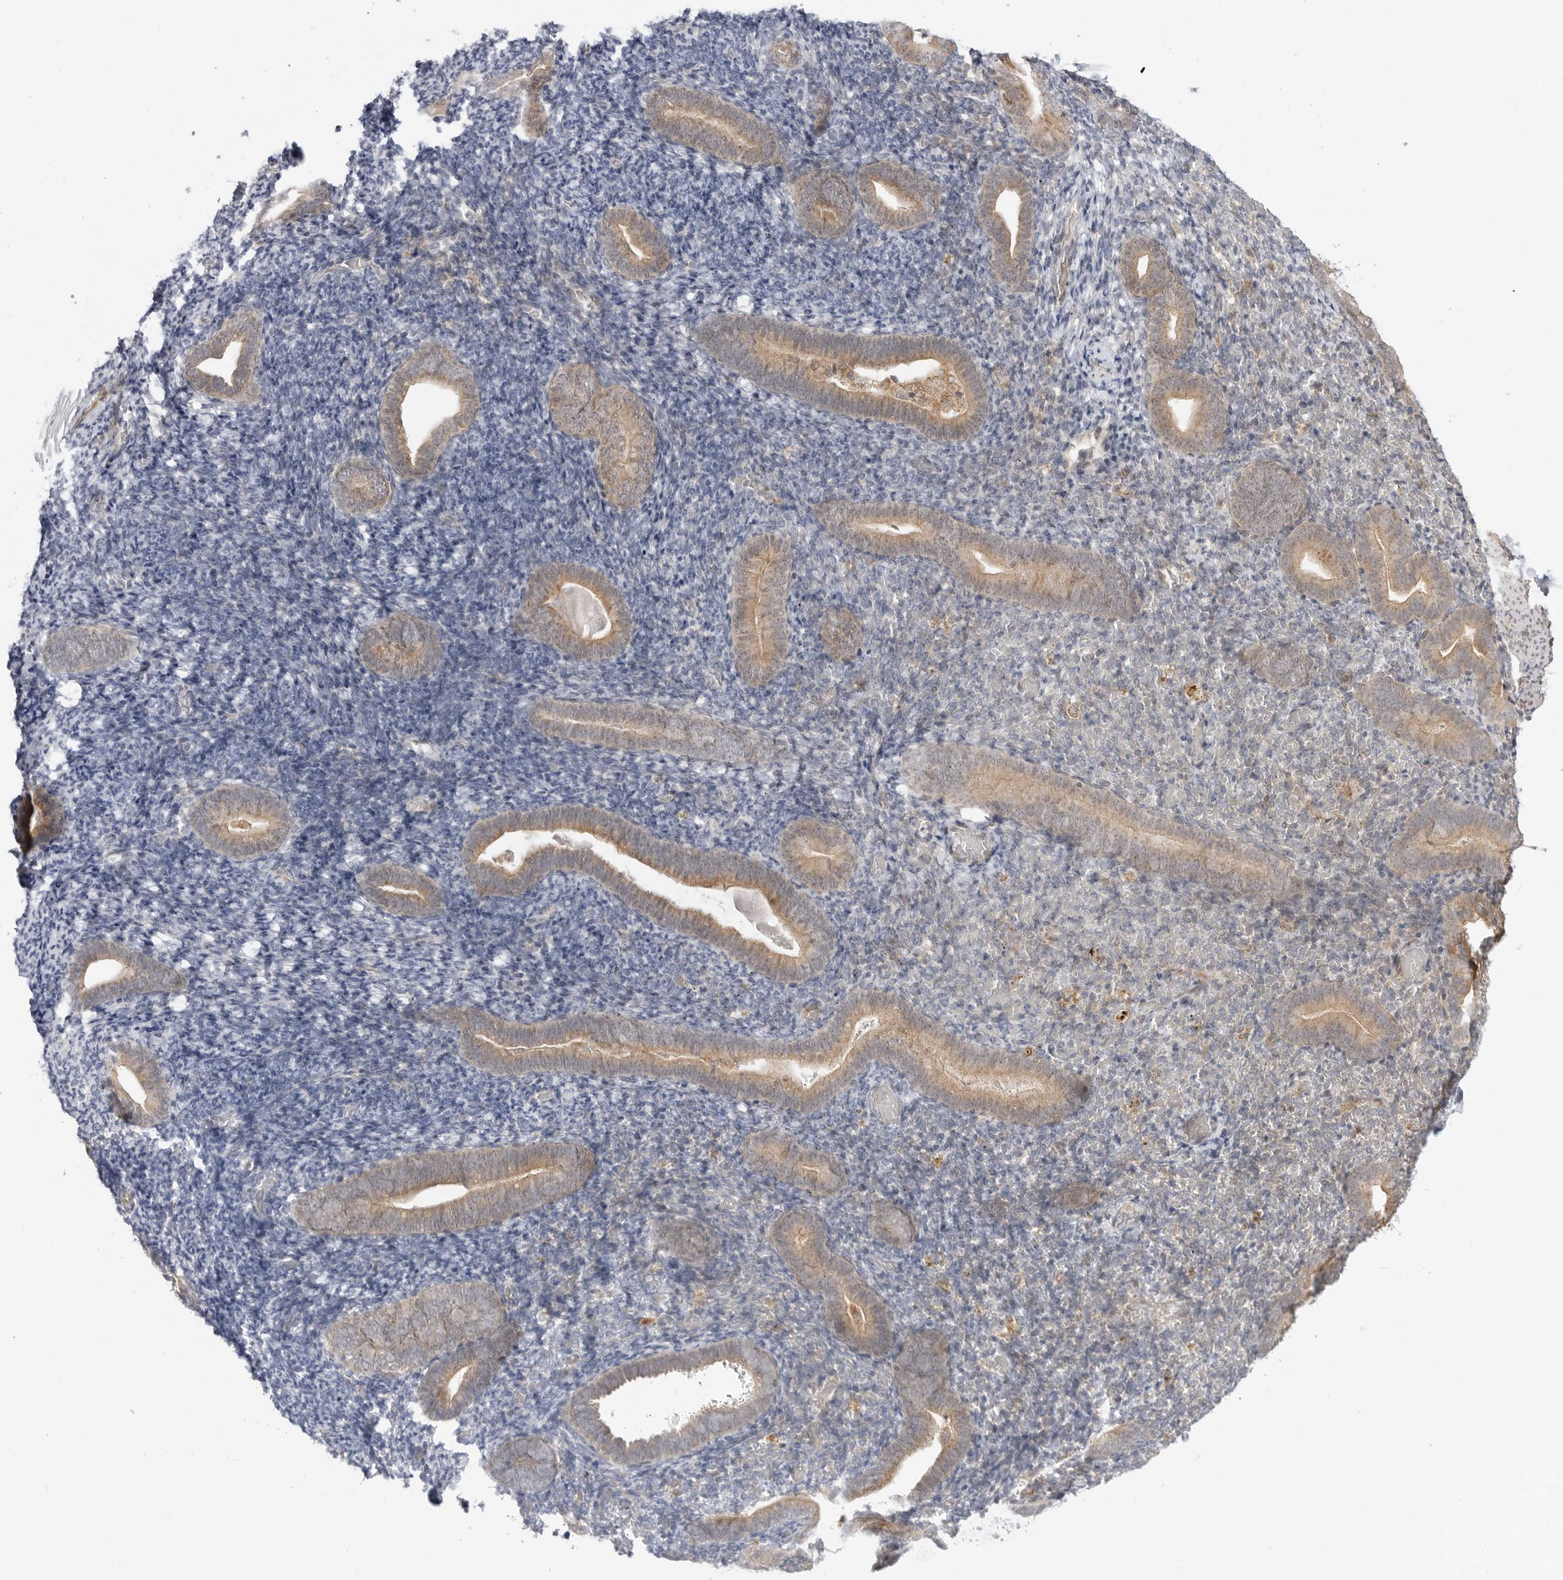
{"staining": {"intensity": "negative", "quantity": "none", "location": "none"}, "tissue": "endometrium", "cell_type": "Cells in endometrial stroma", "image_type": "normal", "snomed": [{"axis": "morphology", "description": "Normal tissue, NOS"}, {"axis": "topography", "description": "Endometrium"}], "caption": "IHC micrograph of normal human endometrium stained for a protein (brown), which exhibits no positivity in cells in endometrial stroma.", "gene": "STXBP3", "patient": {"sex": "female", "age": 51}}